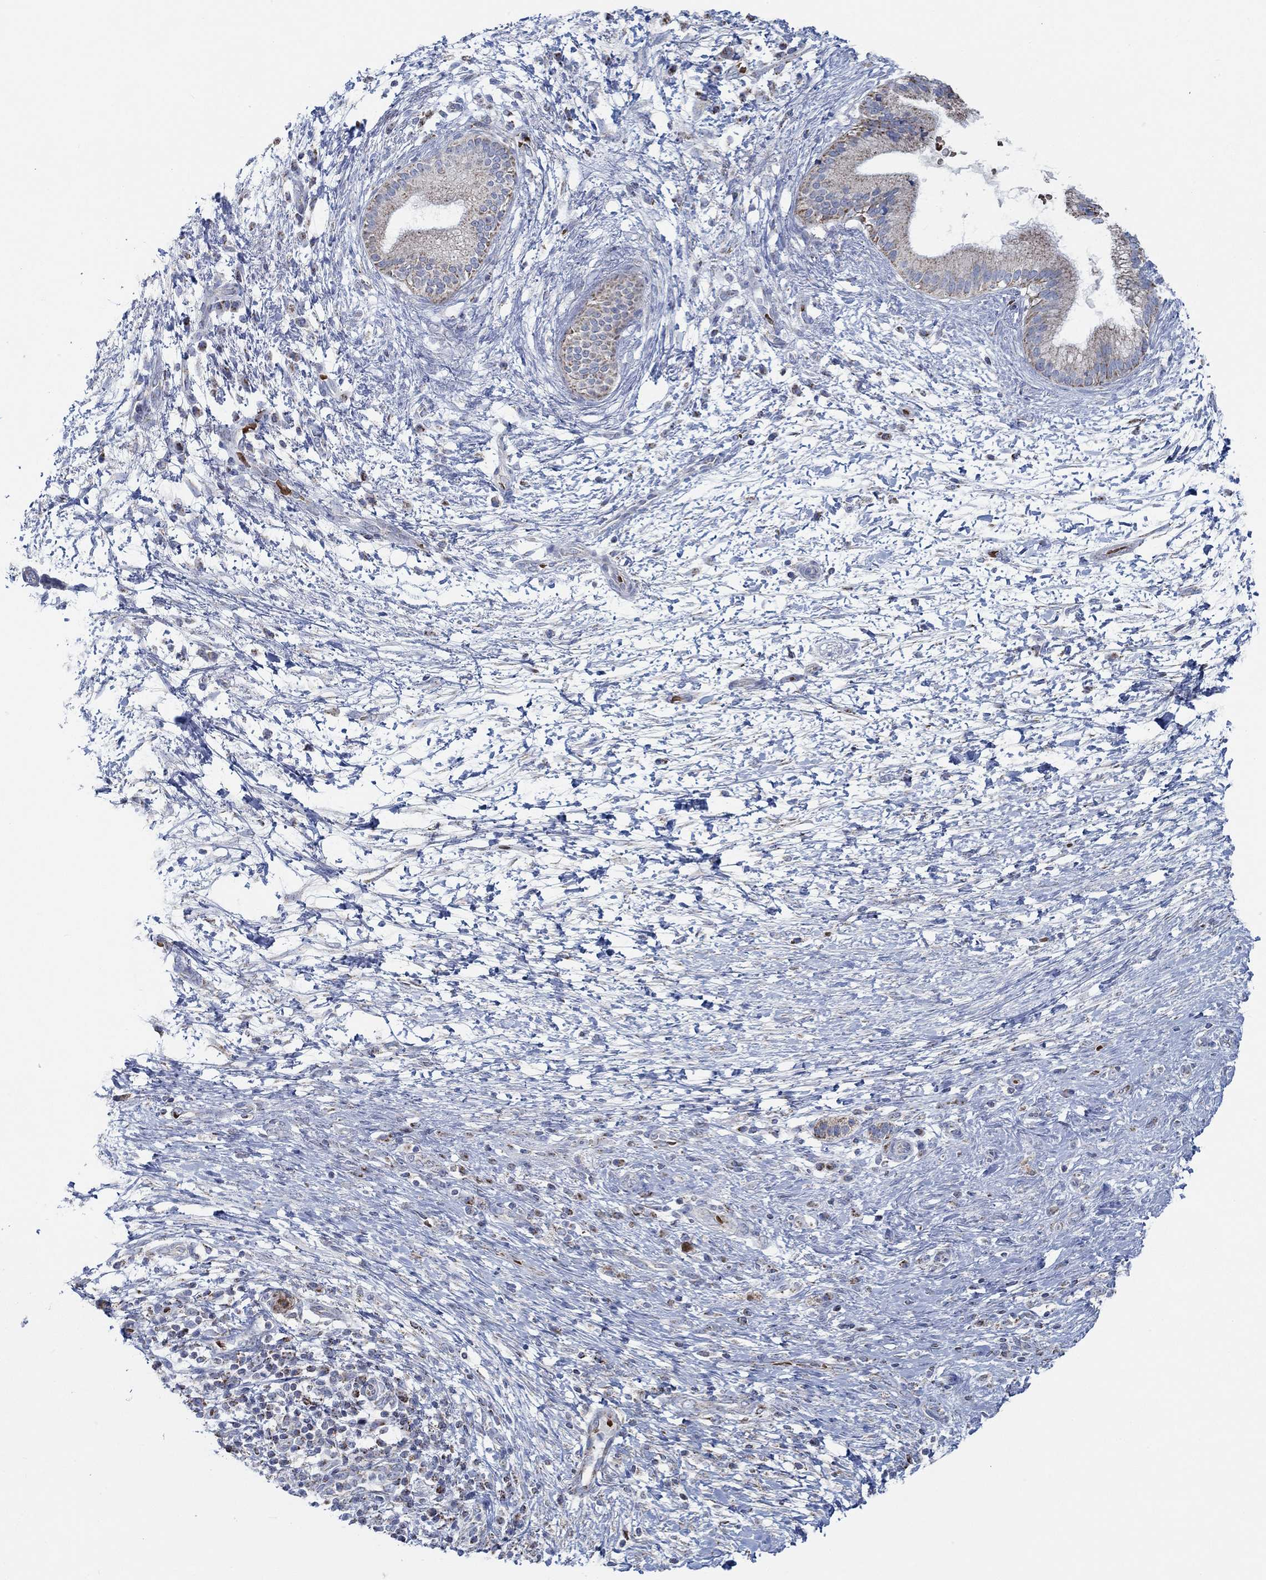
{"staining": {"intensity": "strong", "quantity": "25%-75%", "location": "cytoplasmic/membranous"}, "tissue": "pancreatic cancer", "cell_type": "Tumor cells", "image_type": "cancer", "snomed": [{"axis": "morphology", "description": "Adenocarcinoma, NOS"}, {"axis": "topography", "description": "Pancreas"}], "caption": "Protein staining demonstrates strong cytoplasmic/membranous expression in approximately 25%-75% of tumor cells in pancreatic cancer. The staining was performed using DAB (3,3'-diaminobenzidine), with brown indicating positive protein expression. Nuclei are stained blue with hematoxylin.", "gene": "GLOD5", "patient": {"sex": "female", "age": 72}}